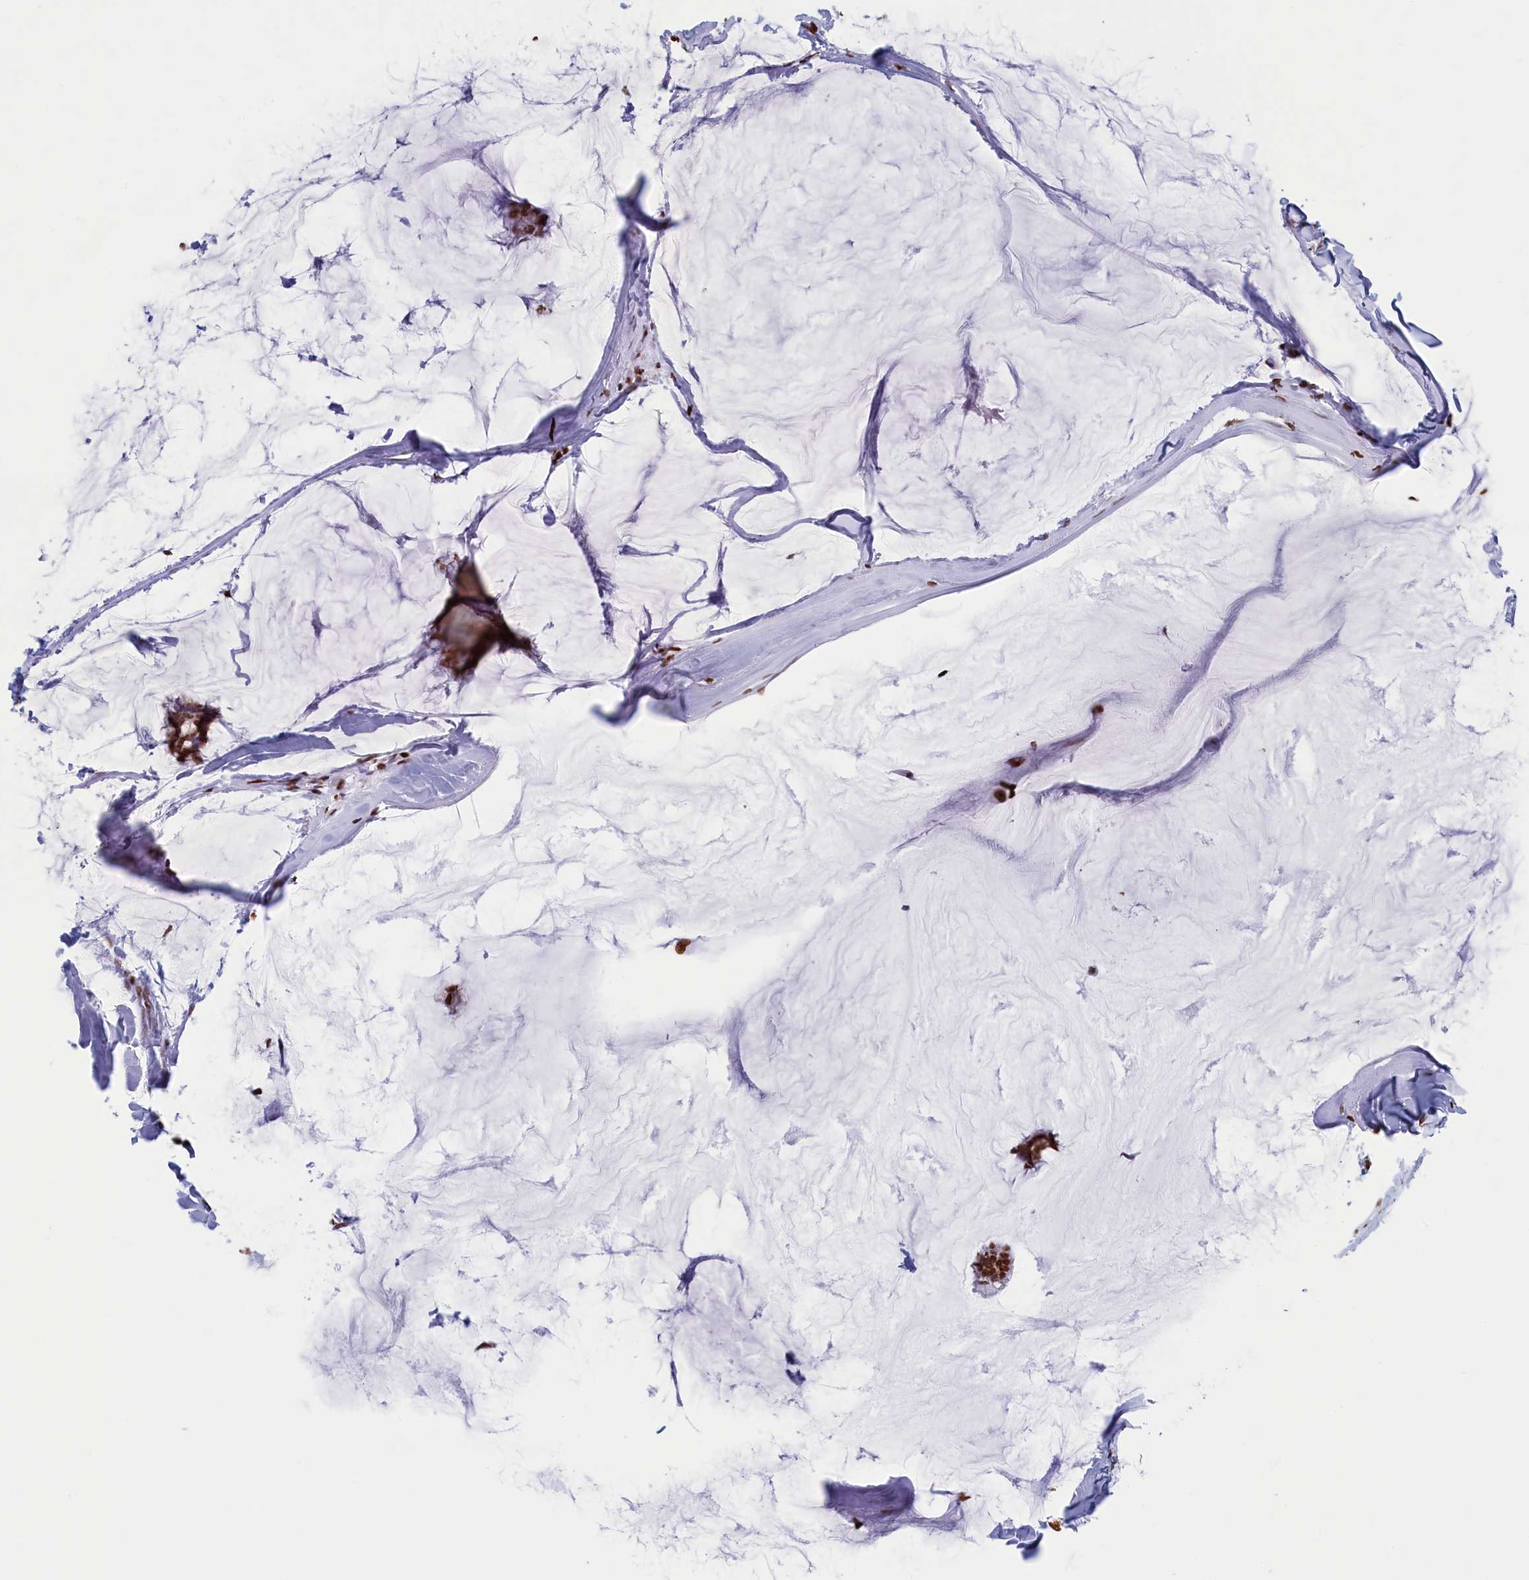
{"staining": {"intensity": "moderate", "quantity": ">75%", "location": "nuclear"}, "tissue": "breast cancer", "cell_type": "Tumor cells", "image_type": "cancer", "snomed": [{"axis": "morphology", "description": "Duct carcinoma"}, {"axis": "topography", "description": "Breast"}], "caption": "Immunohistochemical staining of human breast cancer reveals moderate nuclear protein staining in about >75% of tumor cells.", "gene": "APOBEC3A", "patient": {"sex": "female", "age": 93}}